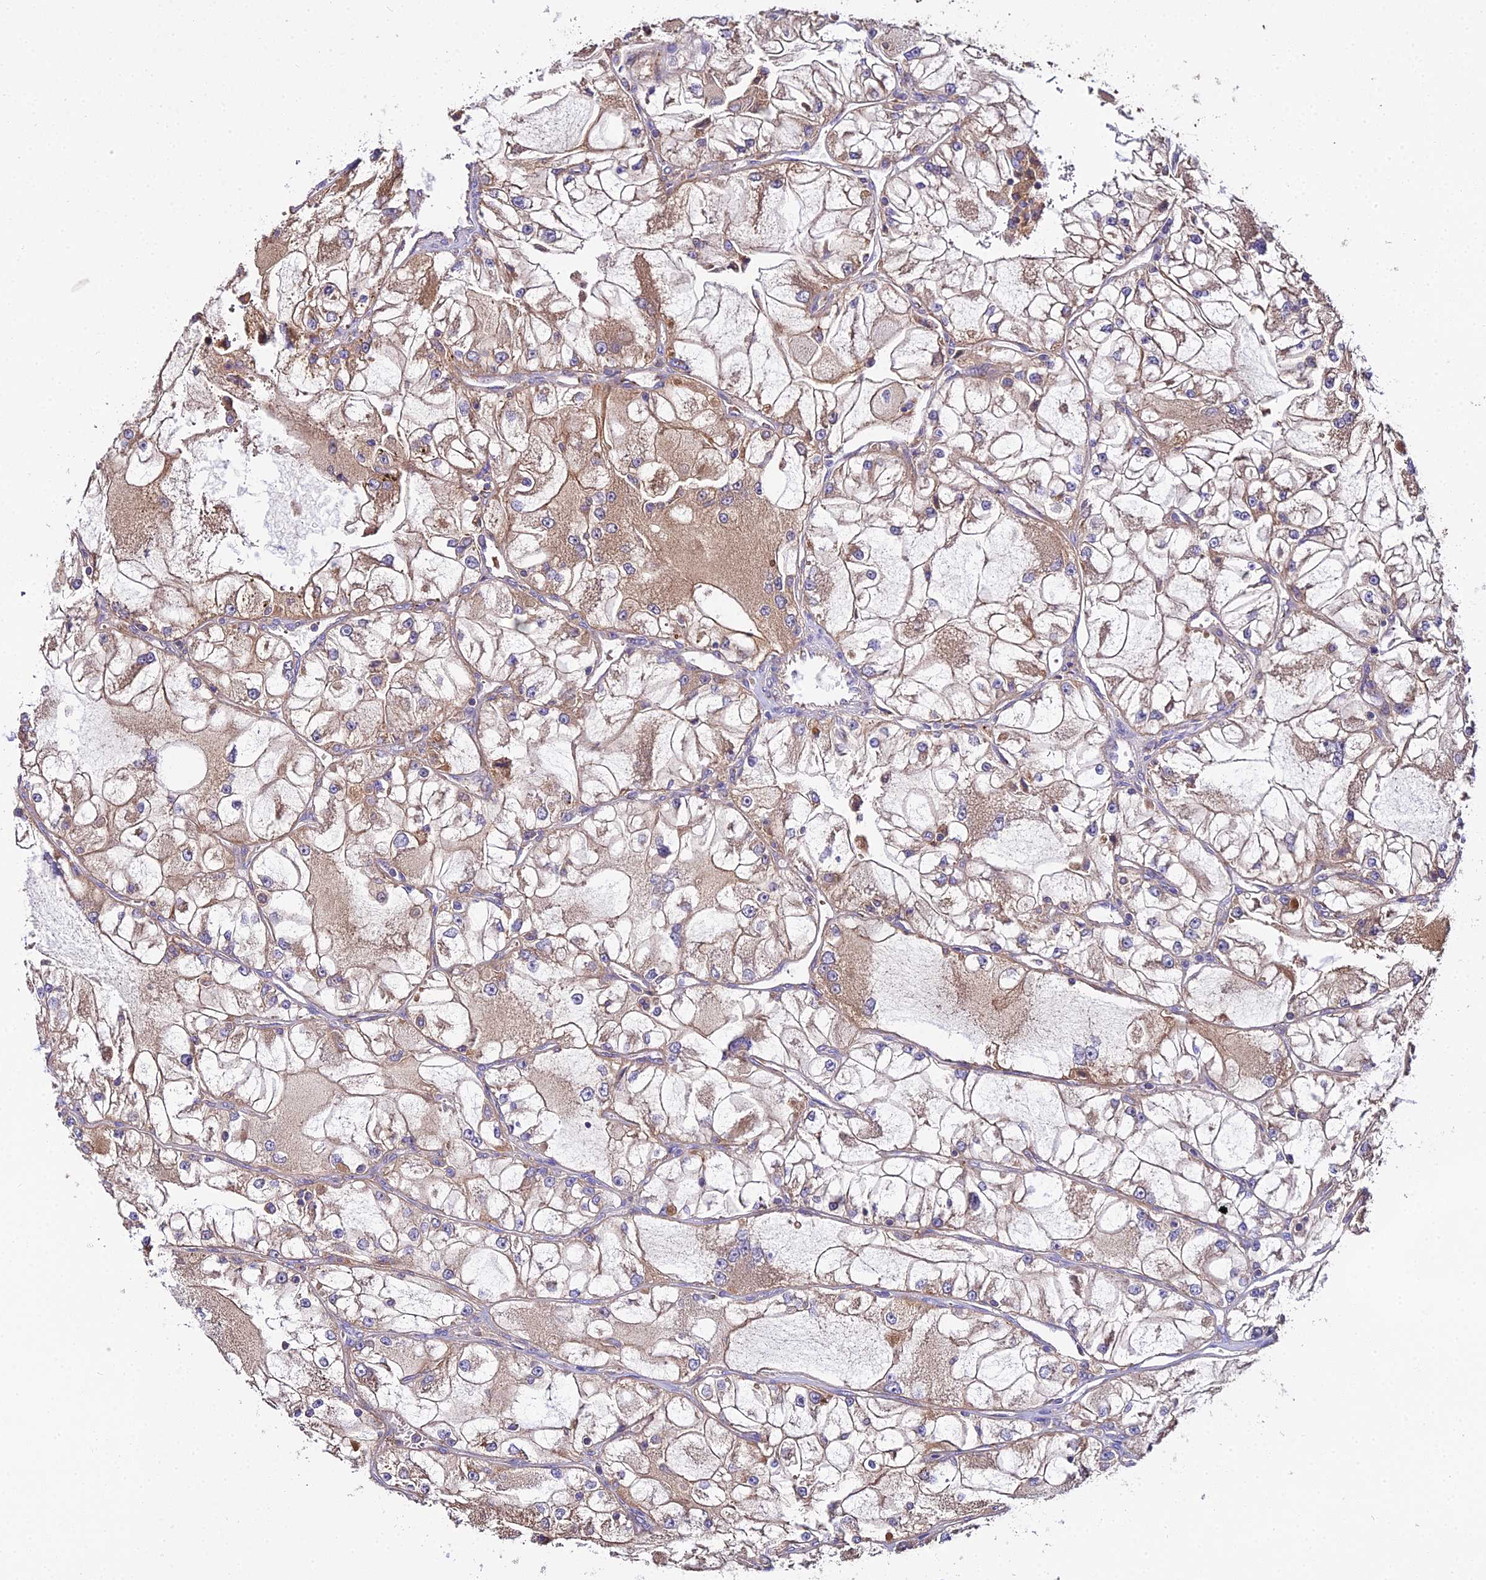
{"staining": {"intensity": "moderate", "quantity": "25%-75%", "location": "cytoplasmic/membranous"}, "tissue": "renal cancer", "cell_type": "Tumor cells", "image_type": "cancer", "snomed": [{"axis": "morphology", "description": "Adenocarcinoma, NOS"}, {"axis": "topography", "description": "Kidney"}], "caption": "The histopathology image reveals immunohistochemical staining of renal adenocarcinoma. There is moderate cytoplasmic/membranous staining is appreciated in approximately 25%-75% of tumor cells.", "gene": "PEX19", "patient": {"sex": "female", "age": 72}}